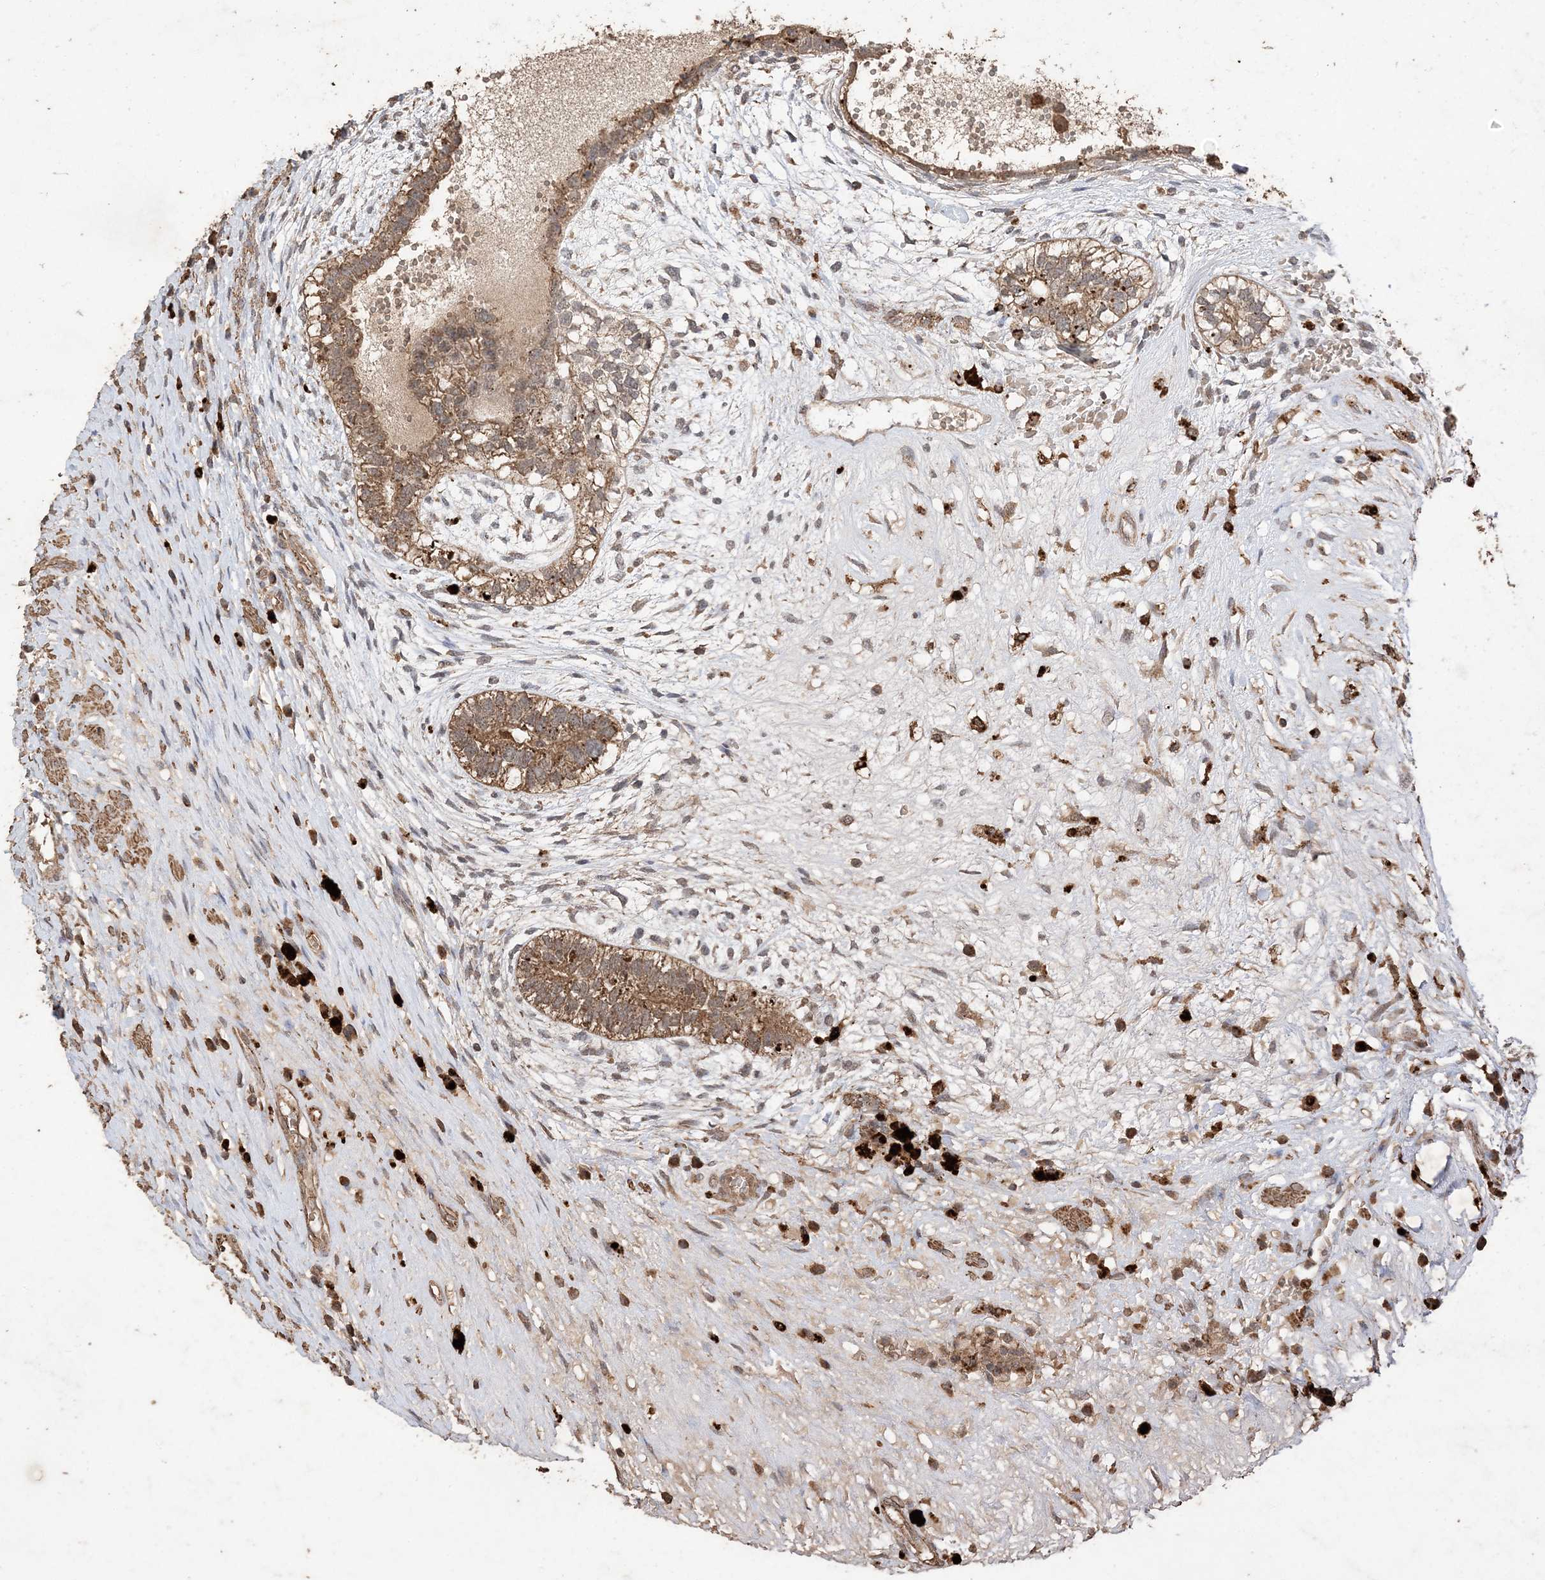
{"staining": {"intensity": "moderate", "quantity": ">75%", "location": "cytoplasmic/membranous"}, "tissue": "testis cancer", "cell_type": "Tumor cells", "image_type": "cancer", "snomed": [{"axis": "morphology", "description": "Carcinoma, Embryonal, NOS"}, {"axis": "topography", "description": "Testis"}], "caption": "This histopathology image reveals embryonal carcinoma (testis) stained with immunohistochemistry (IHC) to label a protein in brown. The cytoplasmic/membranous of tumor cells show moderate positivity for the protein. Nuclei are counter-stained blue.", "gene": "HPS4", "patient": {"sex": "male", "age": 26}}